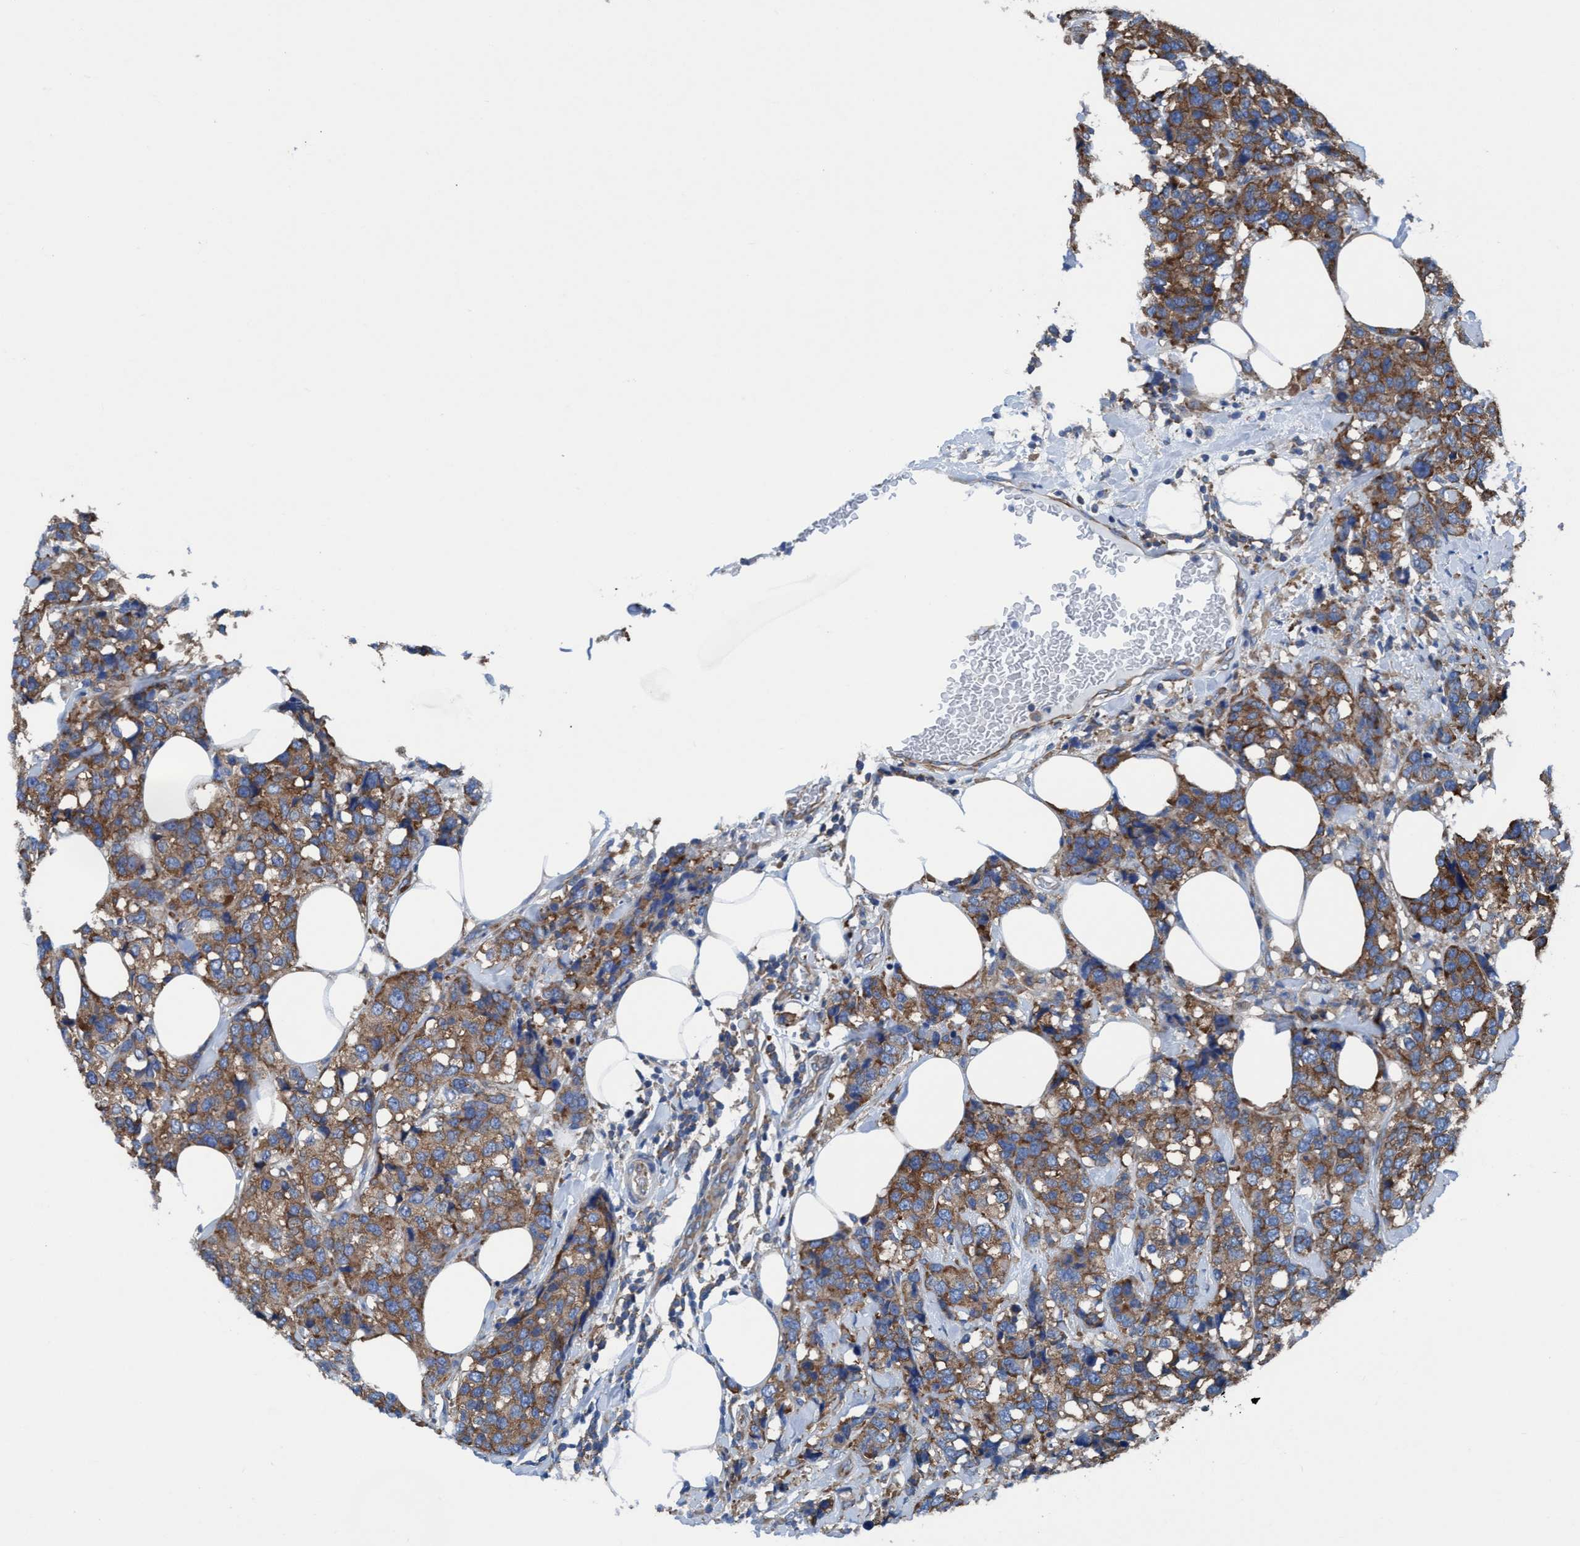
{"staining": {"intensity": "moderate", "quantity": ">75%", "location": "cytoplasmic/membranous"}, "tissue": "breast cancer", "cell_type": "Tumor cells", "image_type": "cancer", "snomed": [{"axis": "morphology", "description": "Lobular carcinoma"}, {"axis": "topography", "description": "Breast"}], "caption": "This photomicrograph shows immunohistochemistry staining of lobular carcinoma (breast), with medium moderate cytoplasmic/membranous positivity in about >75% of tumor cells.", "gene": "NMT1", "patient": {"sex": "female", "age": 59}}